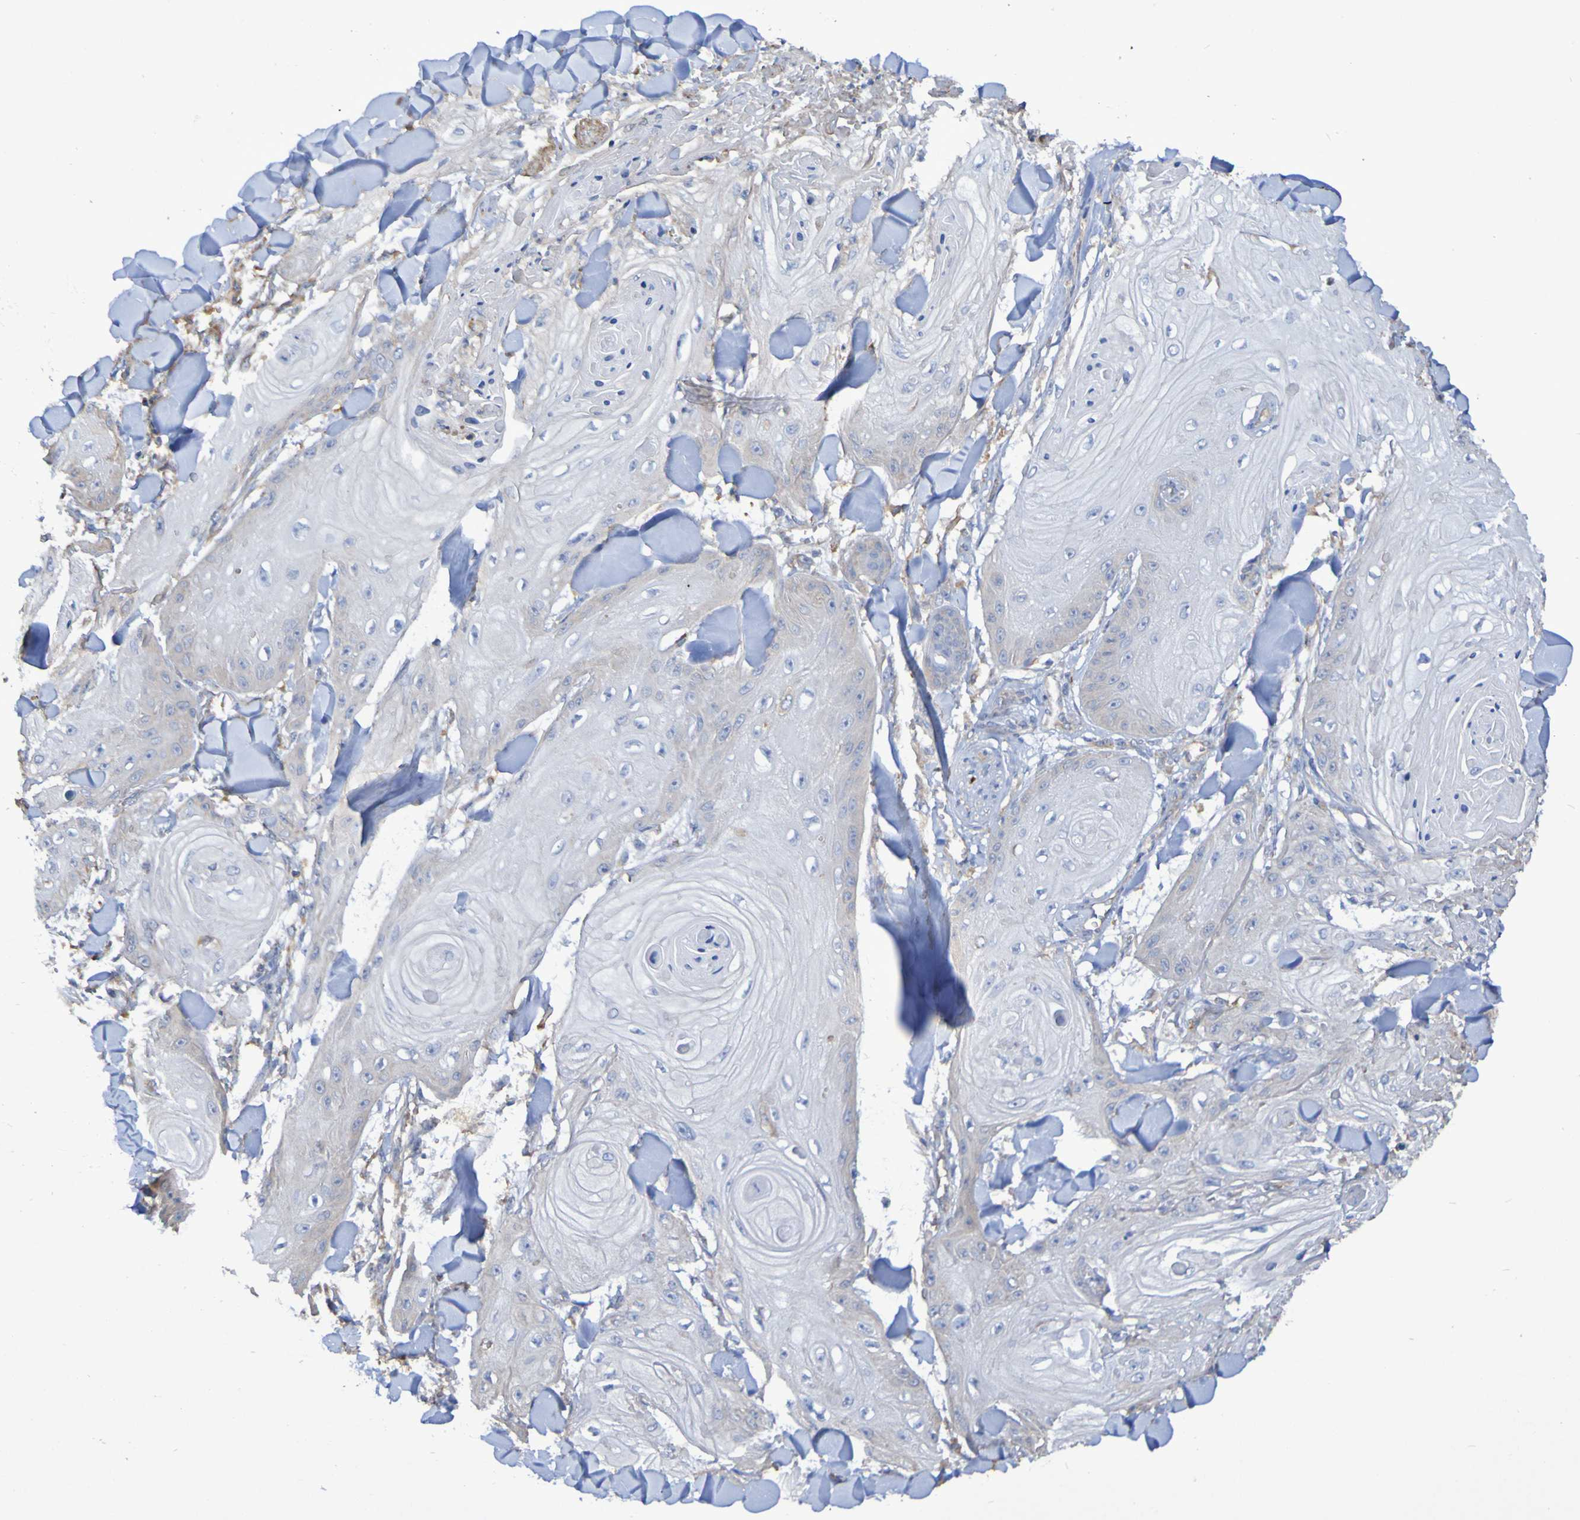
{"staining": {"intensity": "negative", "quantity": "none", "location": "none"}, "tissue": "skin cancer", "cell_type": "Tumor cells", "image_type": "cancer", "snomed": [{"axis": "morphology", "description": "Squamous cell carcinoma, NOS"}, {"axis": "topography", "description": "Skin"}], "caption": "Immunohistochemical staining of human squamous cell carcinoma (skin) exhibits no significant positivity in tumor cells.", "gene": "SYNJ1", "patient": {"sex": "male", "age": 74}}